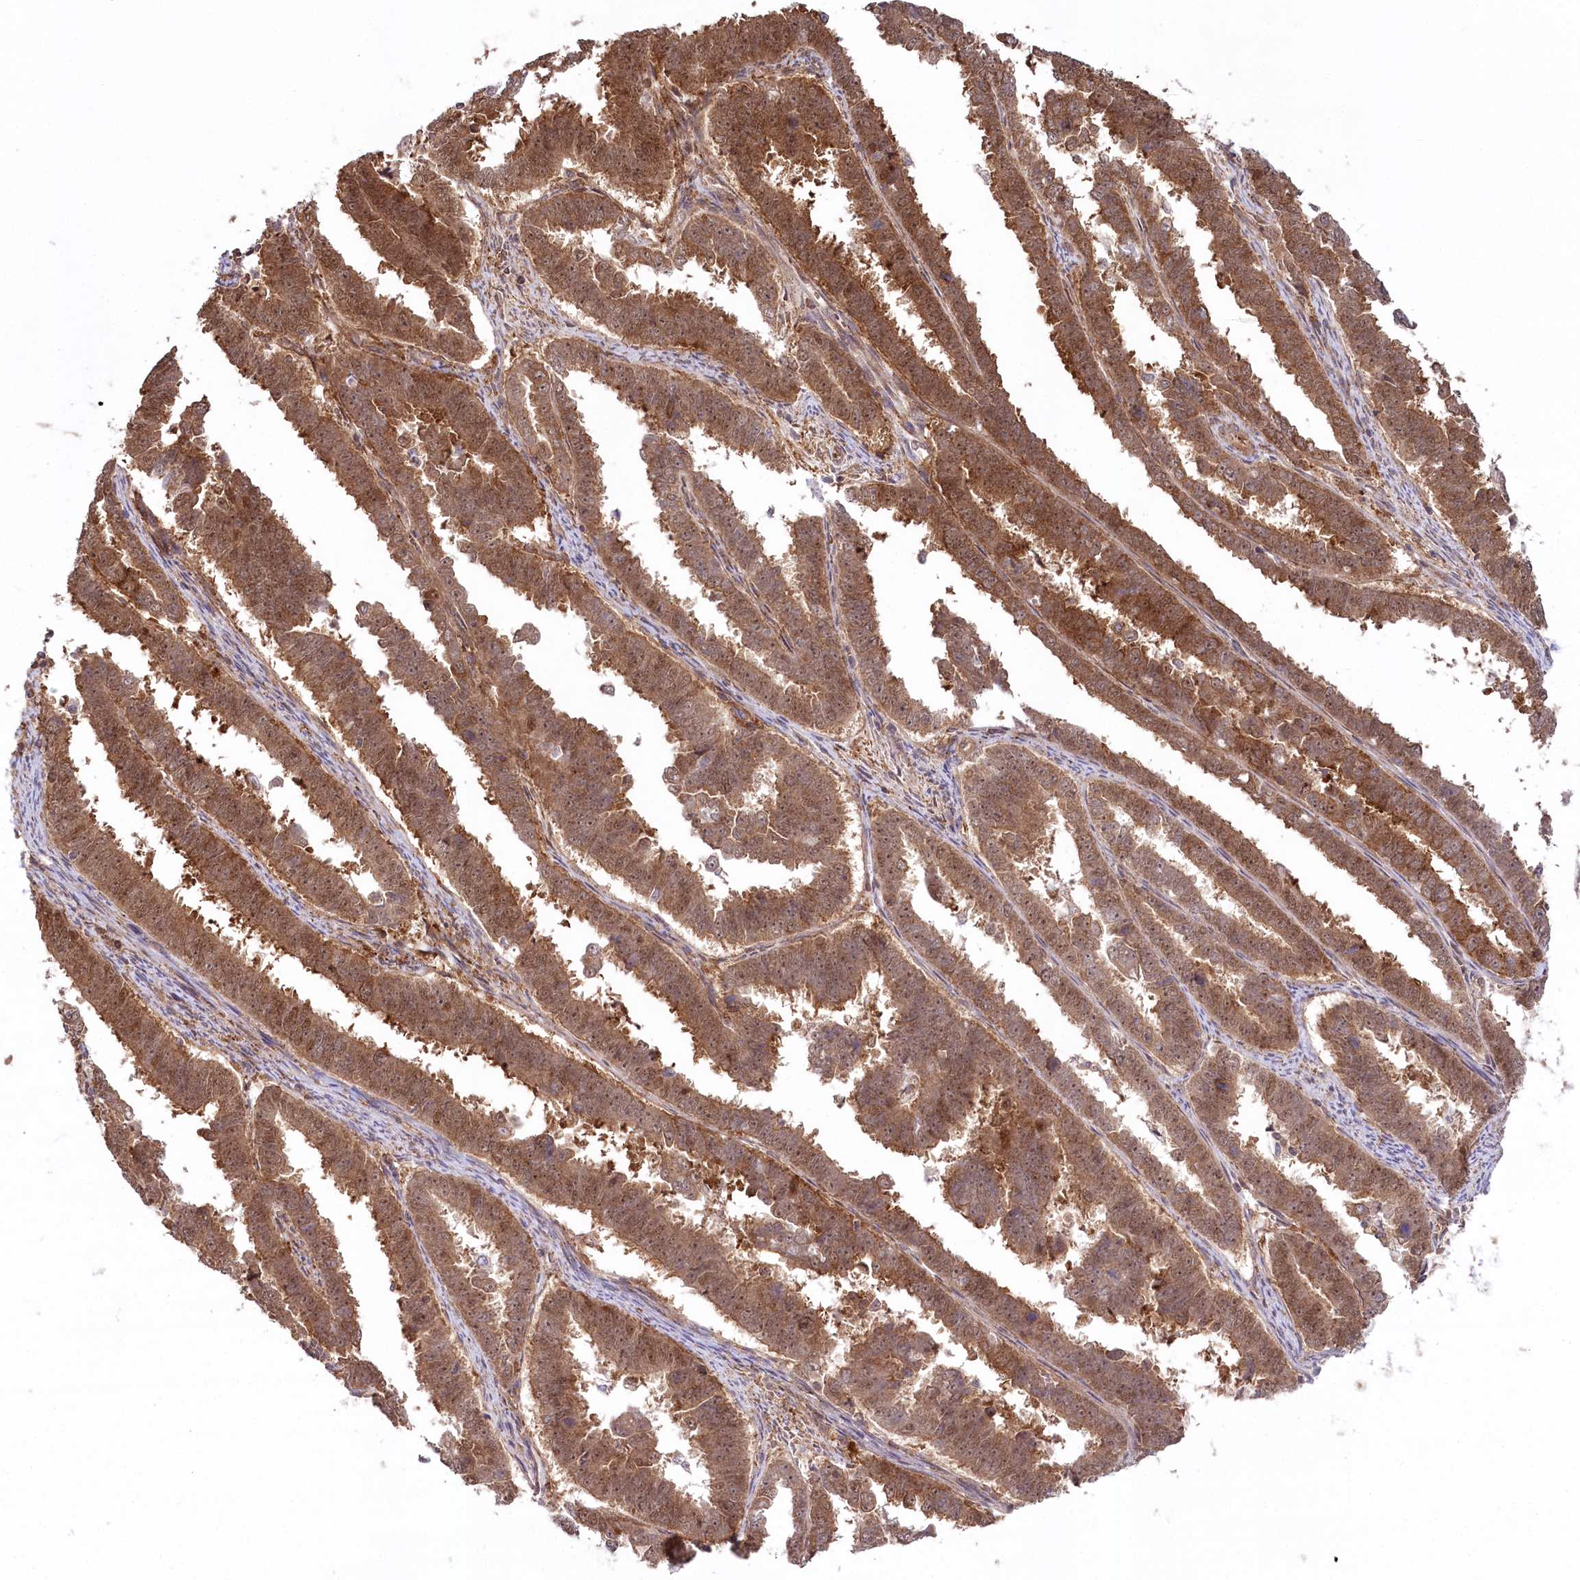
{"staining": {"intensity": "moderate", "quantity": ">75%", "location": "cytoplasmic/membranous,nuclear"}, "tissue": "endometrial cancer", "cell_type": "Tumor cells", "image_type": "cancer", "snomed": [{"axis": "morphology", "description": "Adenocarcinoma, NOS"}, {"axis": "topography", "description": "Endometrium"}], "caption": "Brown immunohistochemical staining in human endometrial adenocarcinoma reveals moderate cytoplasmic/membranous and nuclear expression in about >75% of tumor cells.", "gene": "CCDC91", "patient": {"sex": "female", "age": 75}}